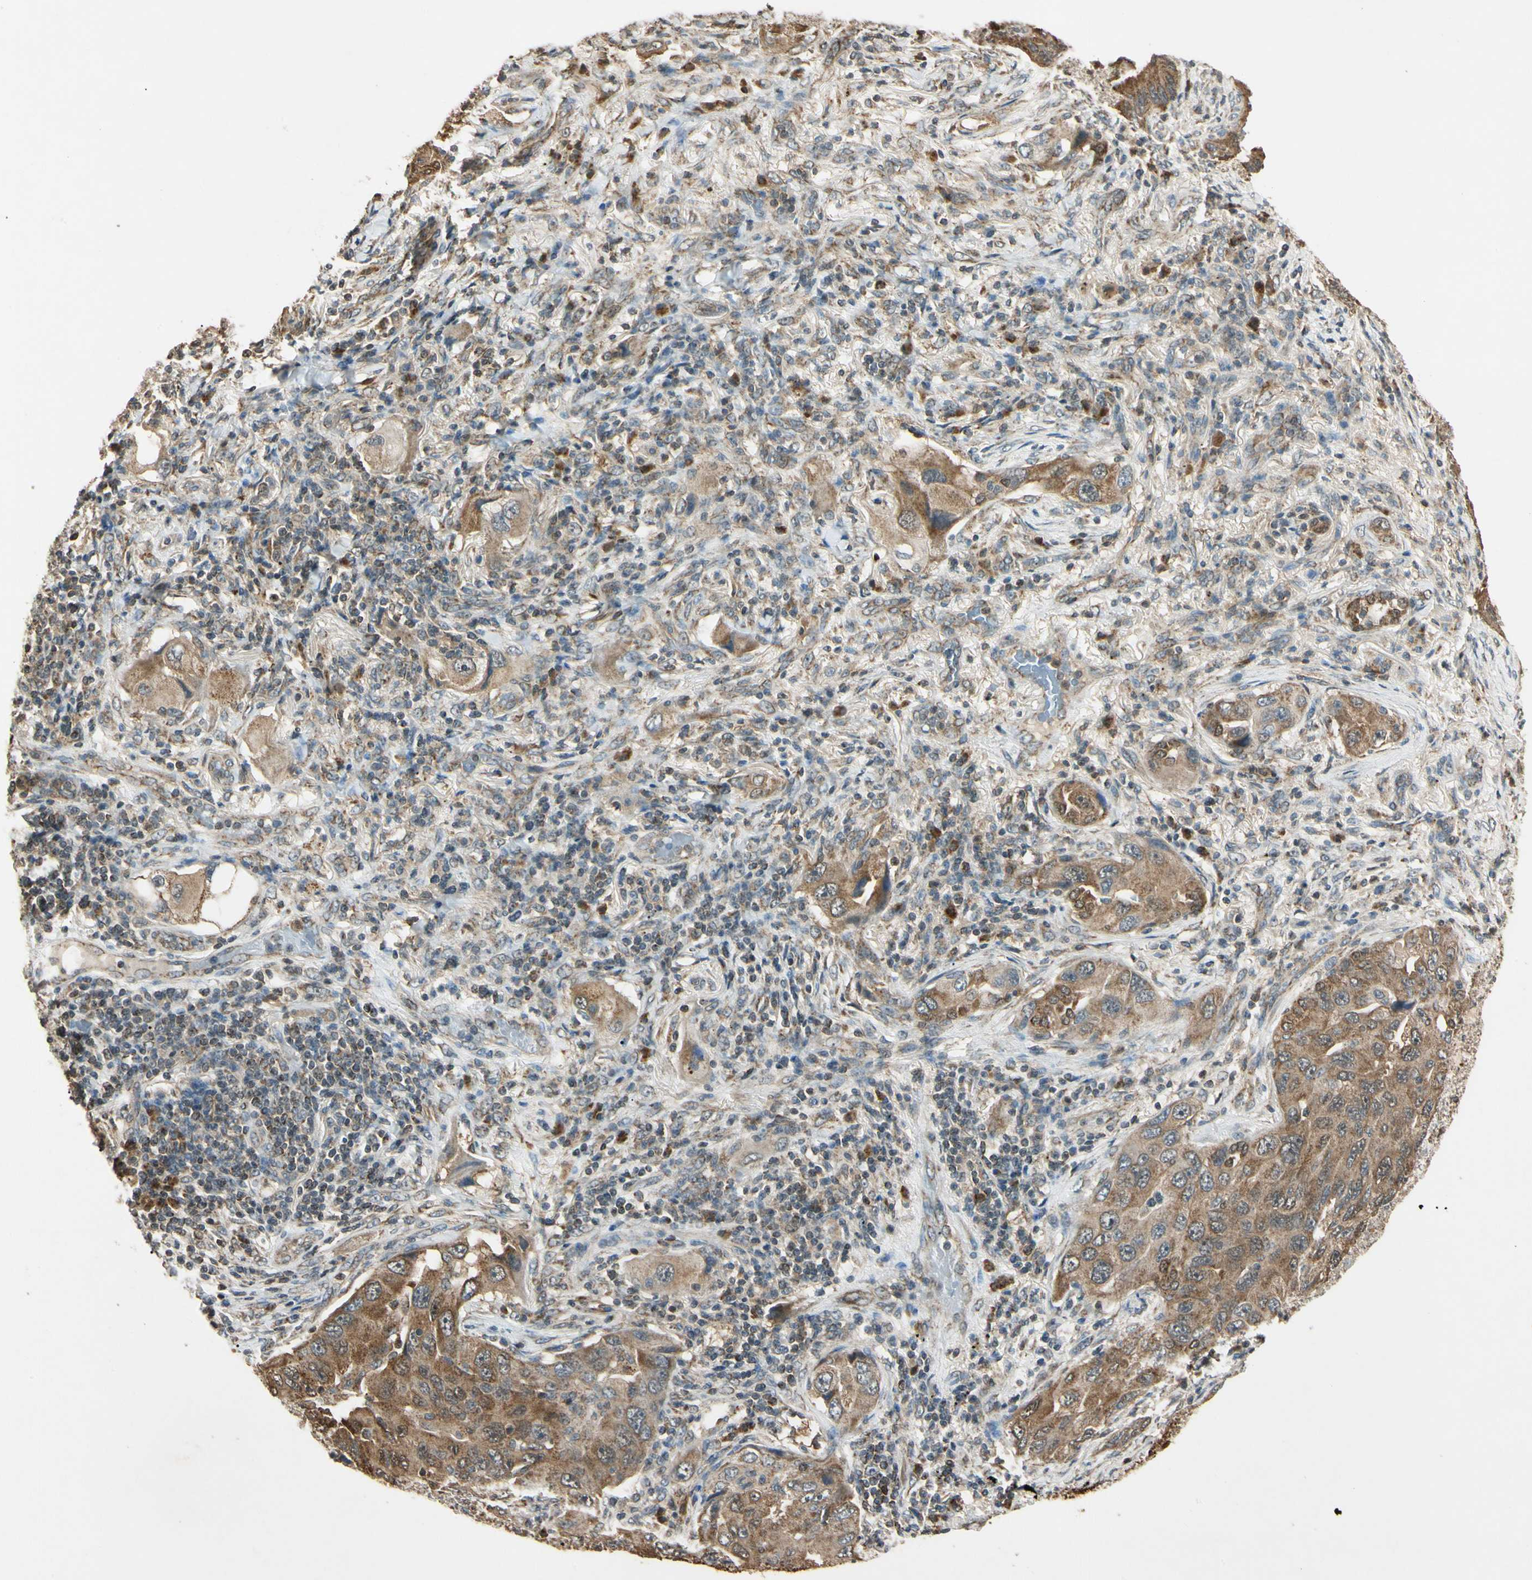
{"staining": {"intensity": "moderate", "quantity": ">75%", "location": "cytoplasmic/membranous"}, "tissue": "lung cancer", "cell_type": "Tumor cells", "image_type": "cancer", "snomed": [{"axis": "morphology", "description": "Adenocarcinoma, NOS"}, {"axis": "topography", "description": "Lung"}], "caption": "Immunohistochemical staining of human adenocarcinoma (lung) reveals medium levels of moderate cytoplasmic/membranous staining in approximately >75% of tumor cells.", "gene": "PRDX5", "patient": {"sex": "female", "age": 65}}